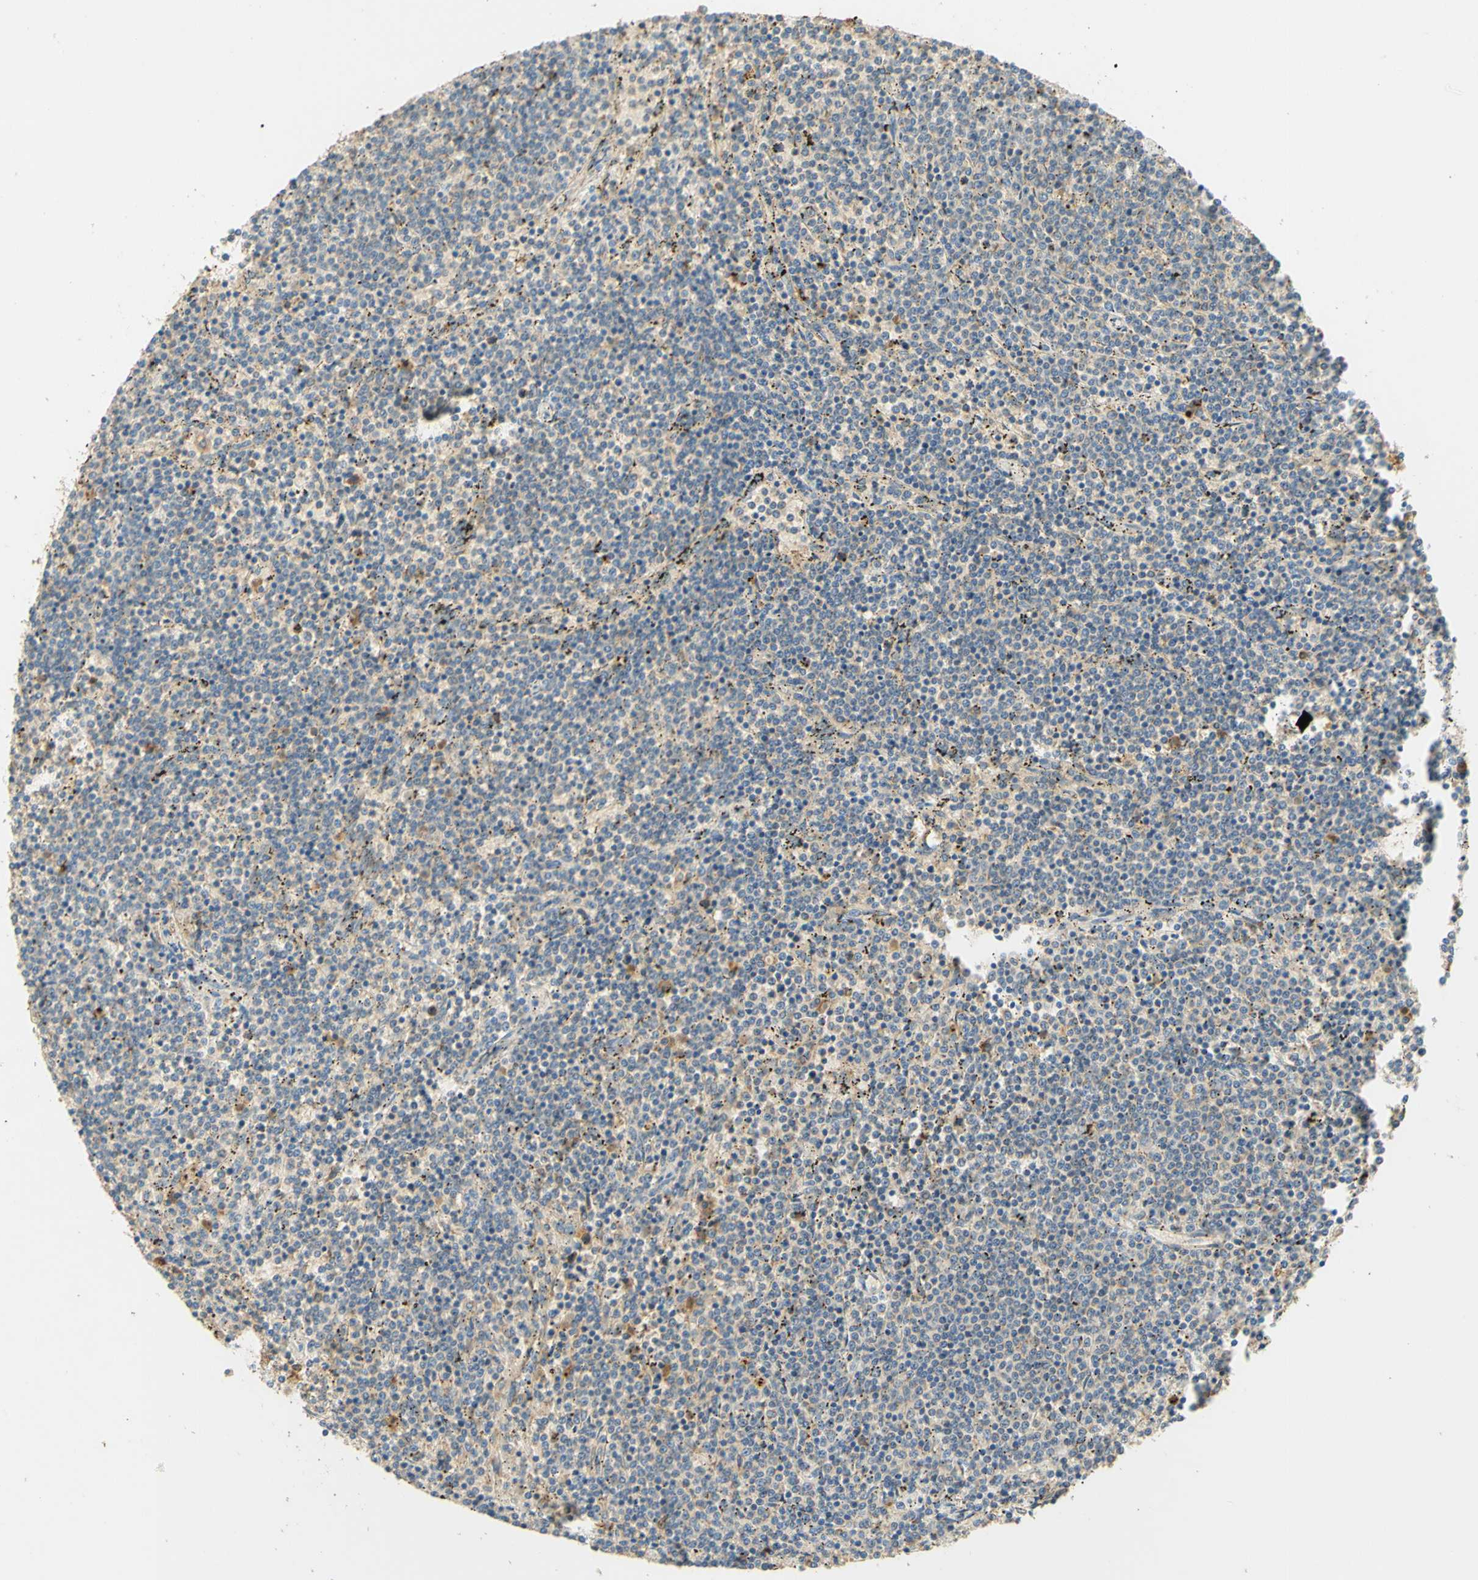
{"staining": {"intensity": "negative", "quantity": "none", "location": "none"}, "tissue": "lymphoma", "cell_type": "Tumor cells", "image_type": "cancer", "snomed": [{"axis": "morphology", "description": "Malignant lymphoma, non-Hodgkin's type, Low grade"}, {"axis": "topography", "description": "Spleen"}], "caption": "The micrograph shows no staining of tumor cells in lymphoma.", "gene": "ENTREP2", "patient": {"sex": "female", "age": 50}}